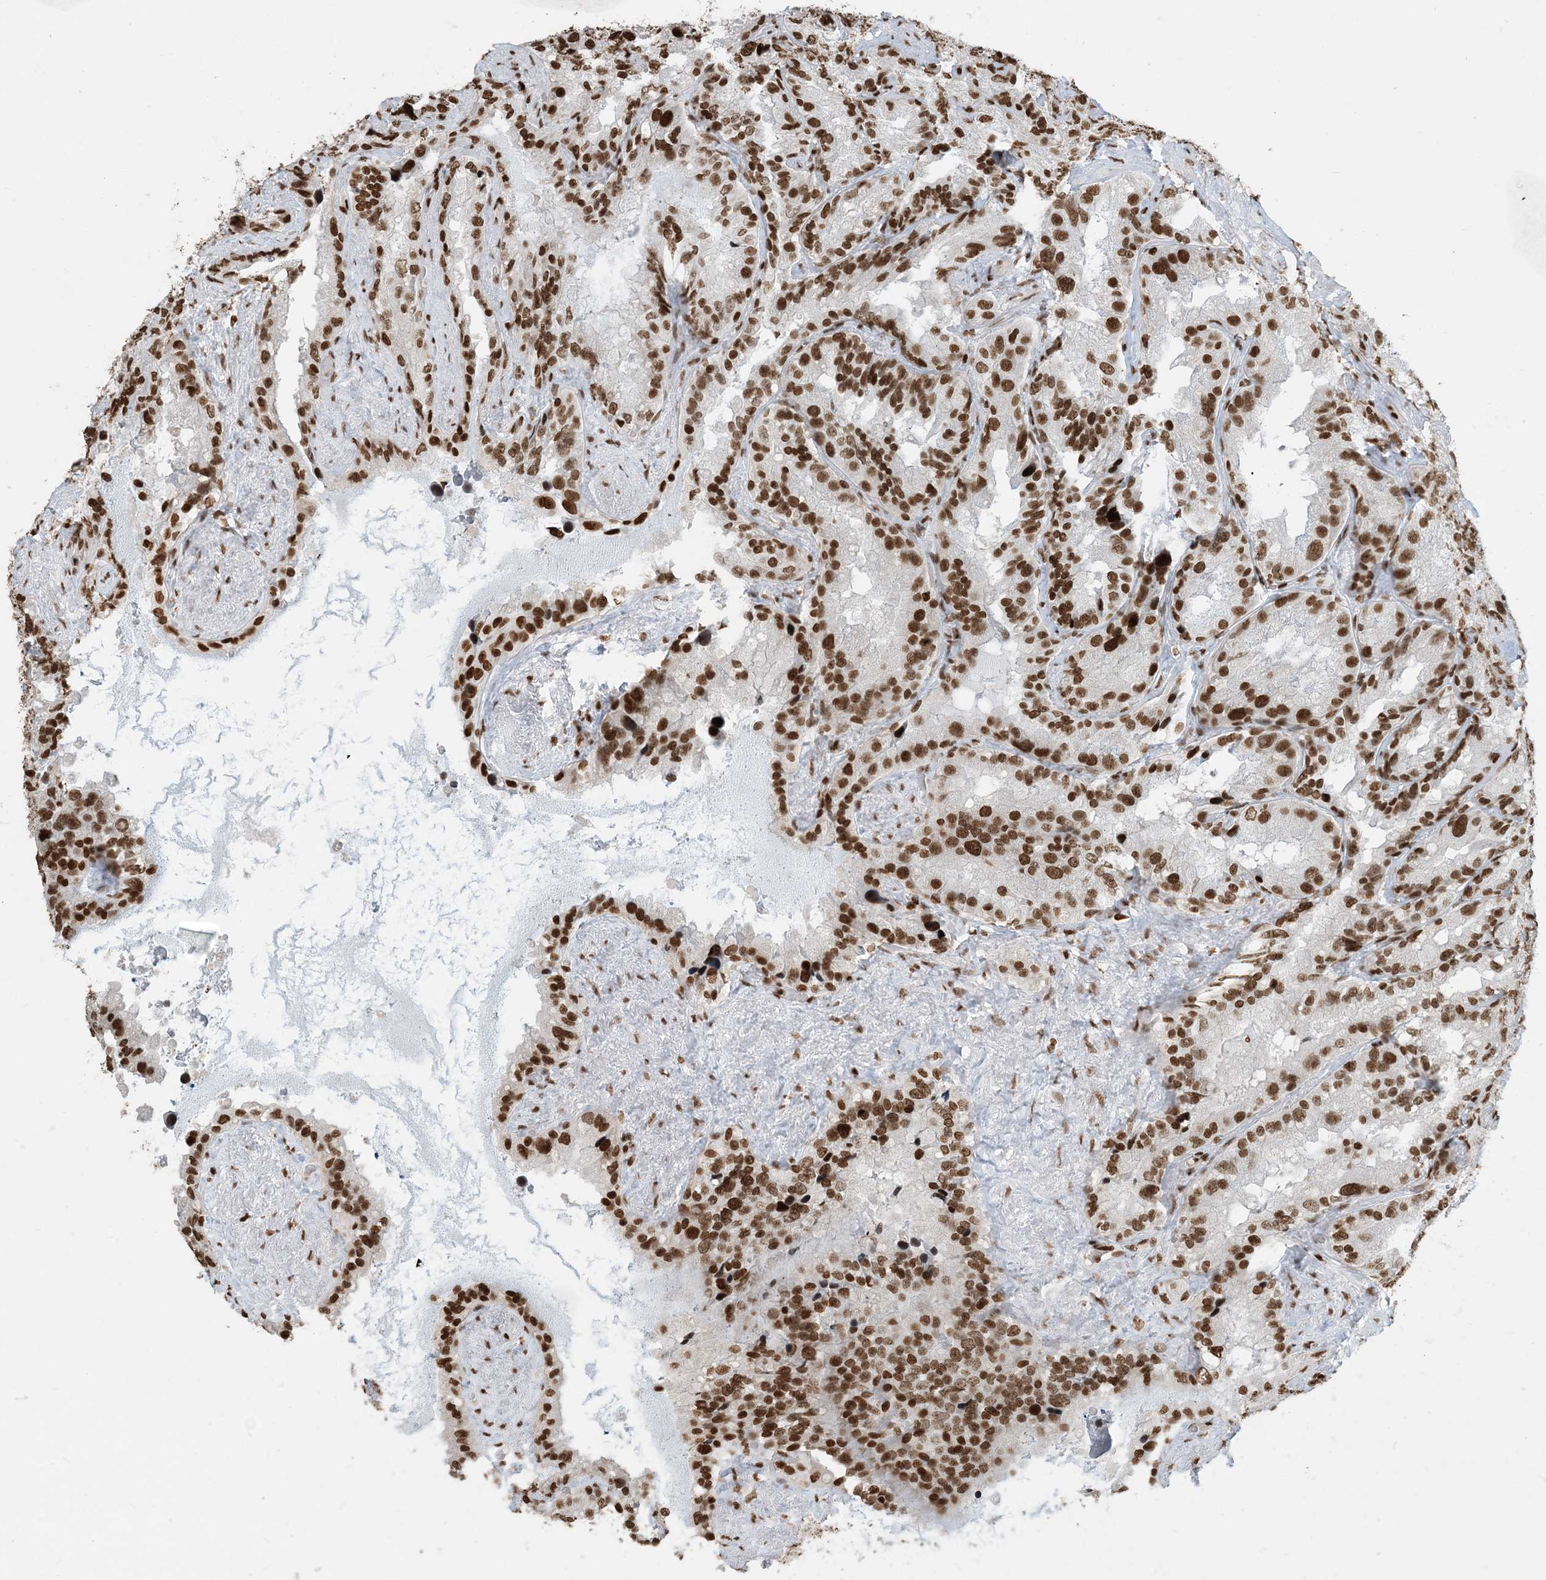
{"staining": {"intensity": "strong", "quantity": ">75%", "location": "nuclear"}, "tissue": "seminal vesicle", "cell_type": "Glandular cells", "image_type": "normal", "snomed": [{"axis": "morphology", "description": "Normal tissue, NOS"}, {"axis": "topography", "description": "Prostate"}, {"axis": "topography", "description": "Seminal veicle"}], "caption": "A micrograph showing strong nuclear expression in about >75% of glandular cells in unremarkable seminal vesicle, as visualized by brown immunohistochemical staining.", "gene": "H3", "patient": {"sex": "male", "age": 68}}